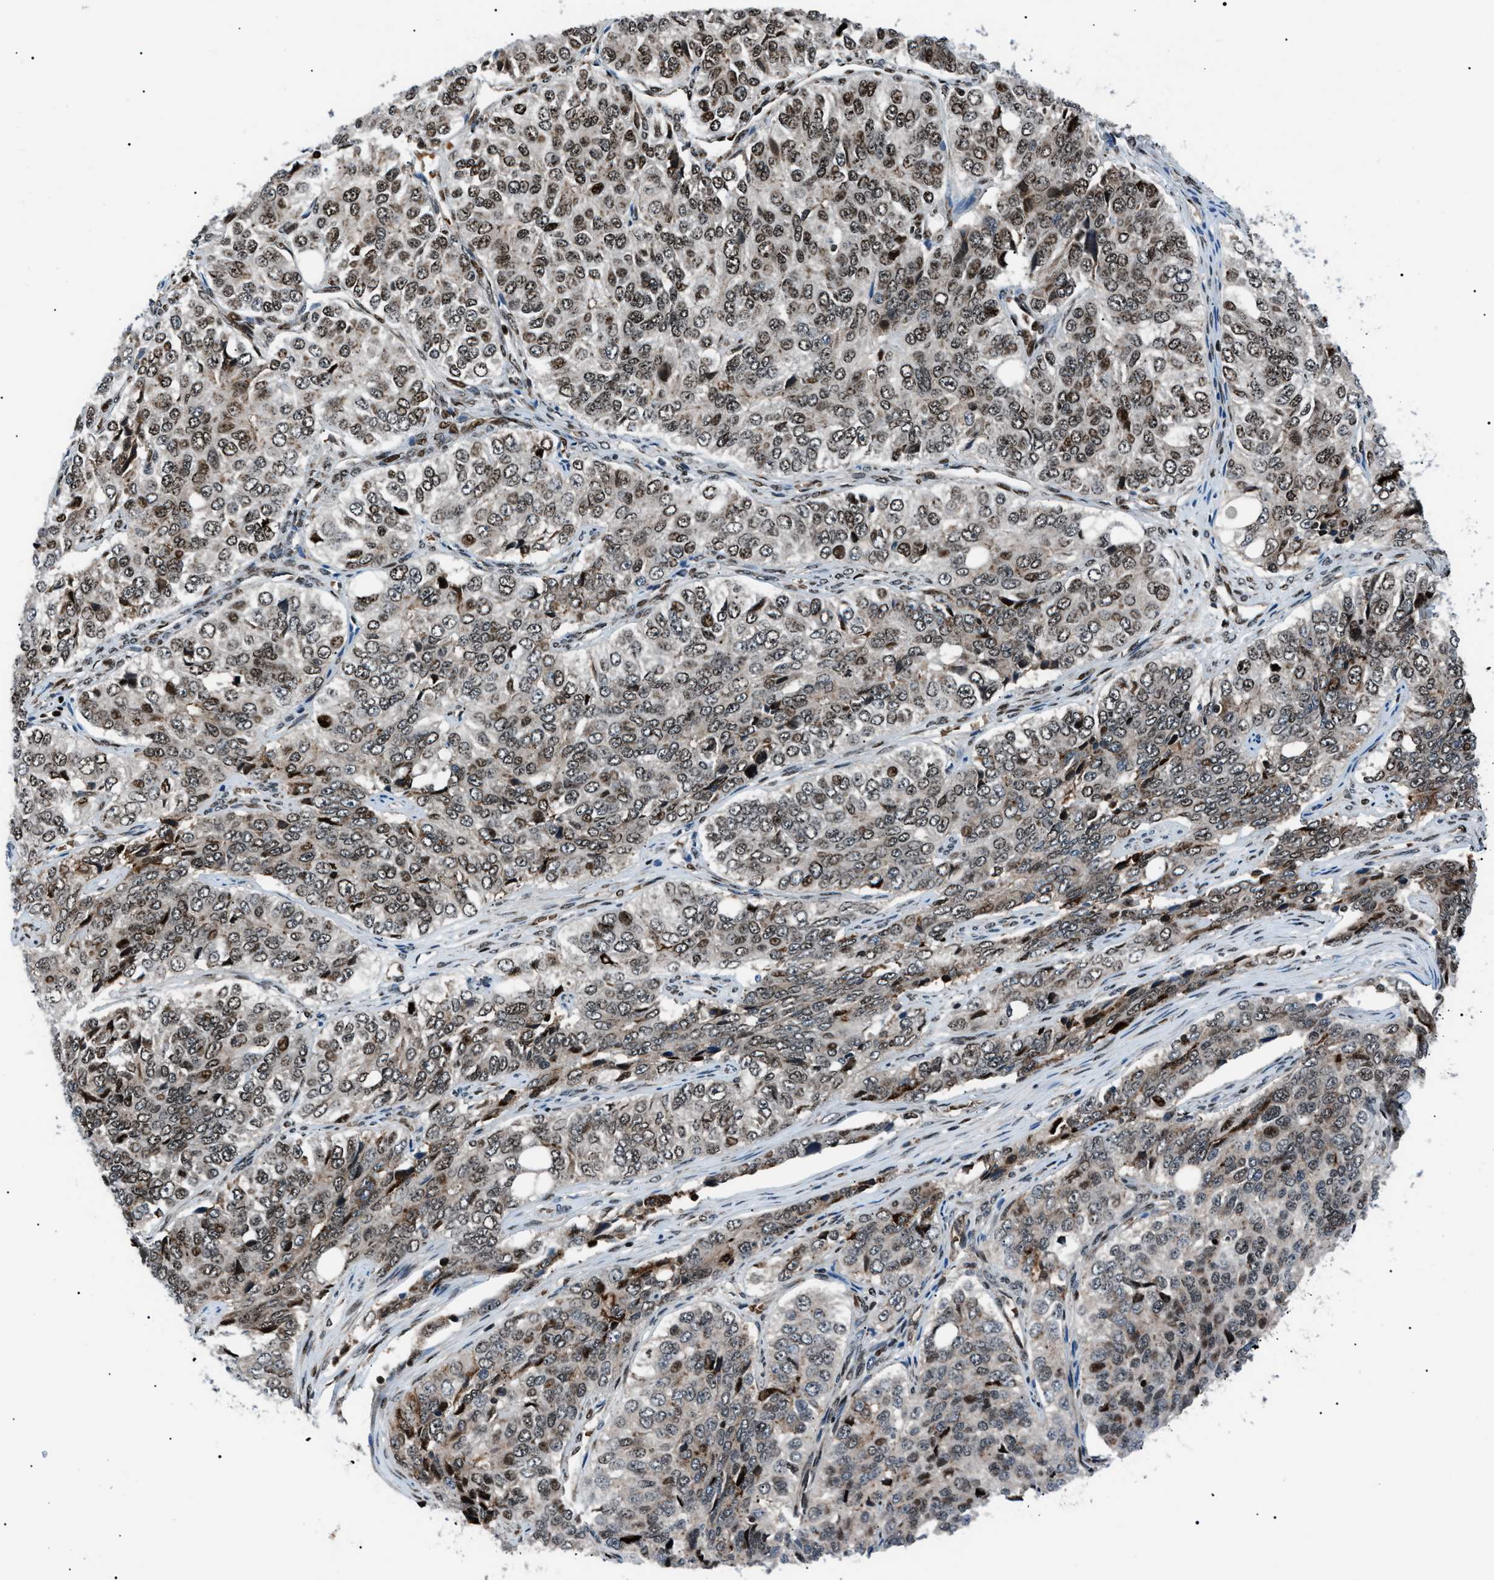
{"staining": {"intensity": "moderate", "quantity": "25%-75%", "location": "nuclear"}, "tissue": "ovarian cancer", "cell_type": "Tumor cells", "image_type": "cancer", "snomed": [{"axis": "morphology", "description": "Carcinoma, endometroid"}, {"axis": "topography", "description": "Ovary"}], "caption": "Tumor cells demonstrate medium levels of moderate nuclear expression in about 25%-75% of cells in human ovarian endometroid carcinoma. Using DAB (3,3'-diaminobenzidine) (brown) and hematoxylin (blue) stains, captured at high magnification using brightfield microscopy.", "gene": "PRKX", "patient": {"sex": "female", "age": 51}}